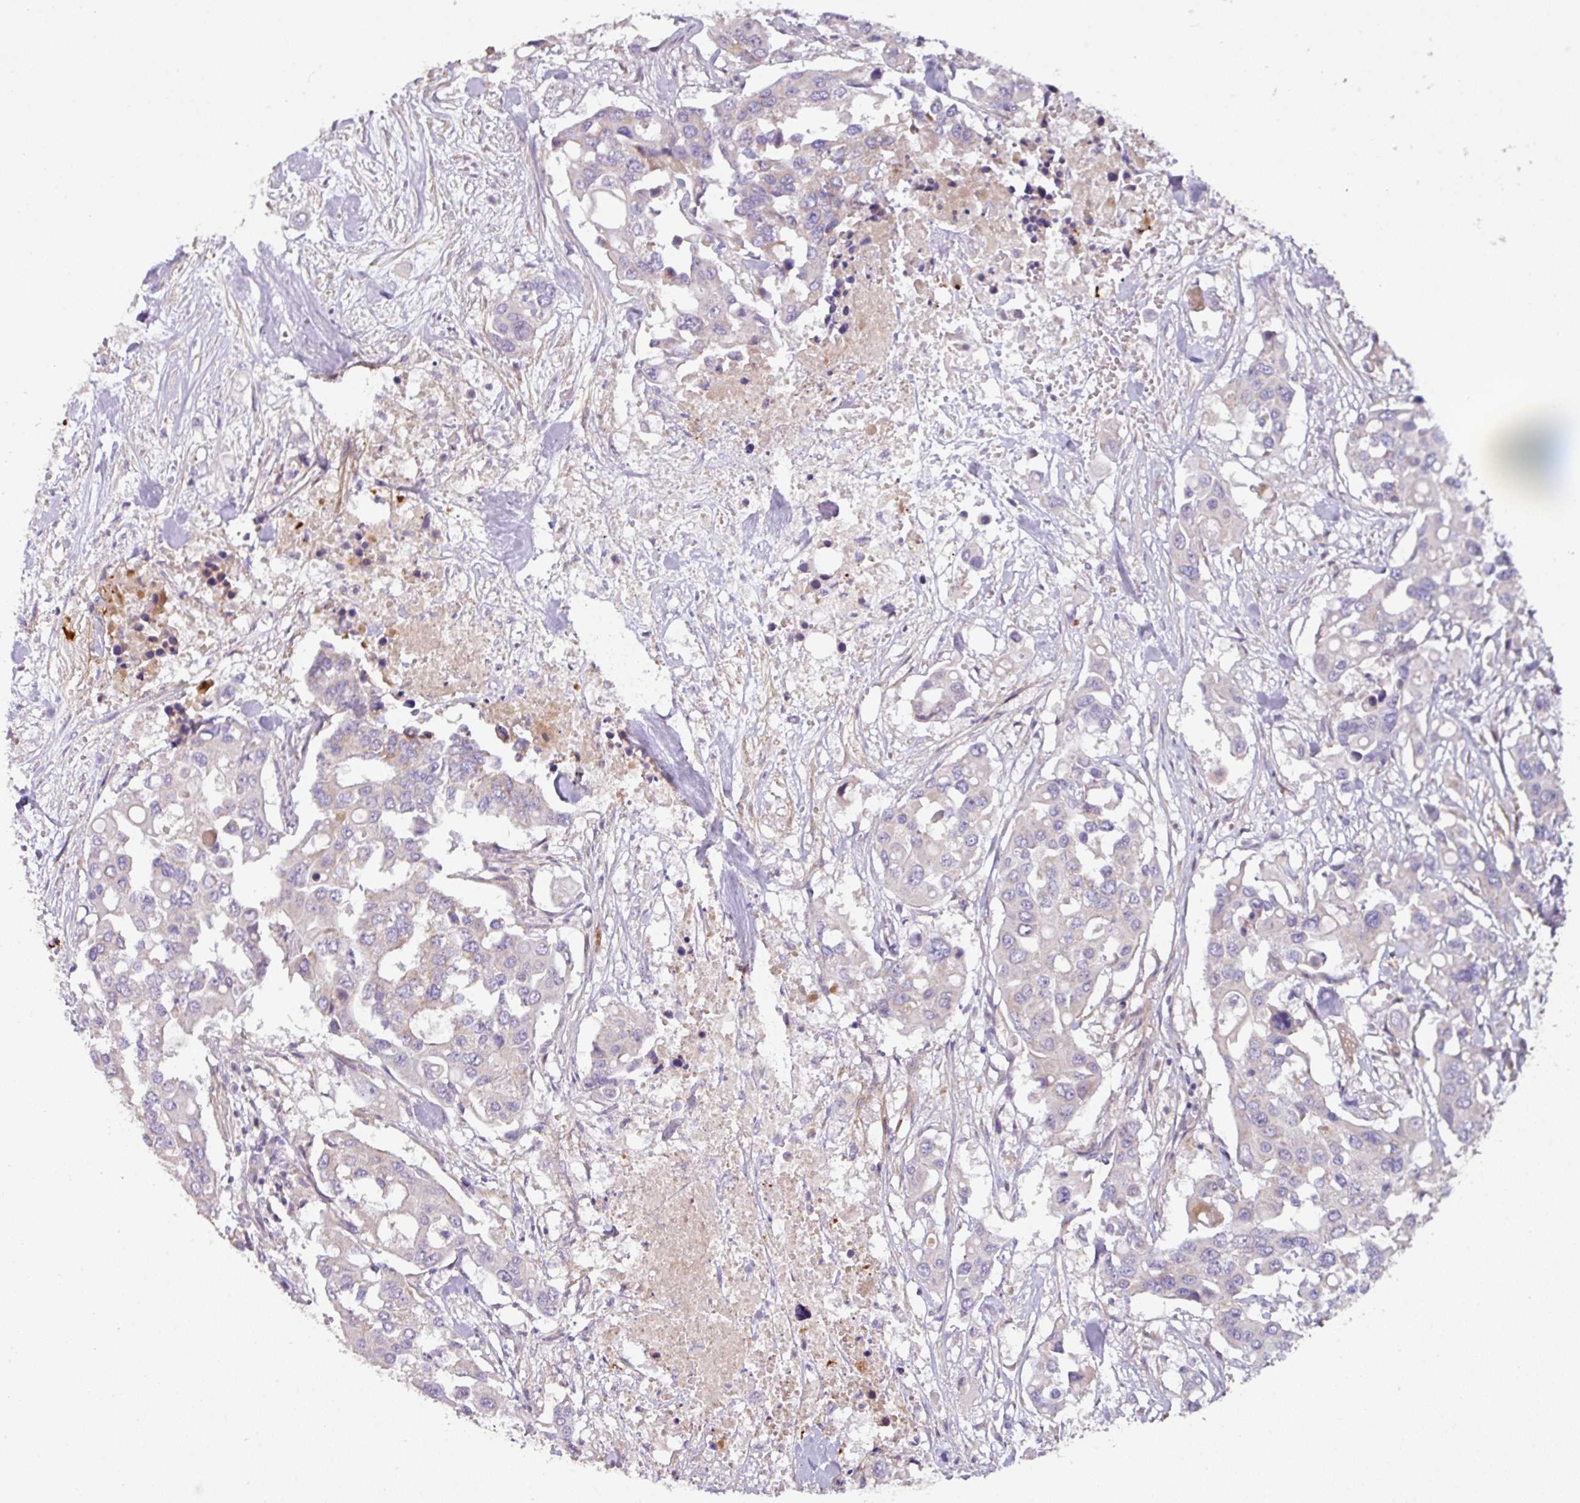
{"staining": {"intensity": "negative", "quantity": "none", "location": "none"}, "tissue": "colorectal cancer", "cell_type": "Tumor cells", "image_type": "cancer", "snomed": [{"axis": "morphology", "description": "Adenocarcinoma, NOS"}, {"axis": "topography", "description": "Colon"}], "caption": "Tumor cells are negative for brown protein staining in adenocarcinoma (colorectal). (Brightfield microscopy of DAB (3,3'-diaminobenzidine) immunohistochemistry at high magnification).", "gene": "STK35", "patient": {"sex": "male", "age": 77}}